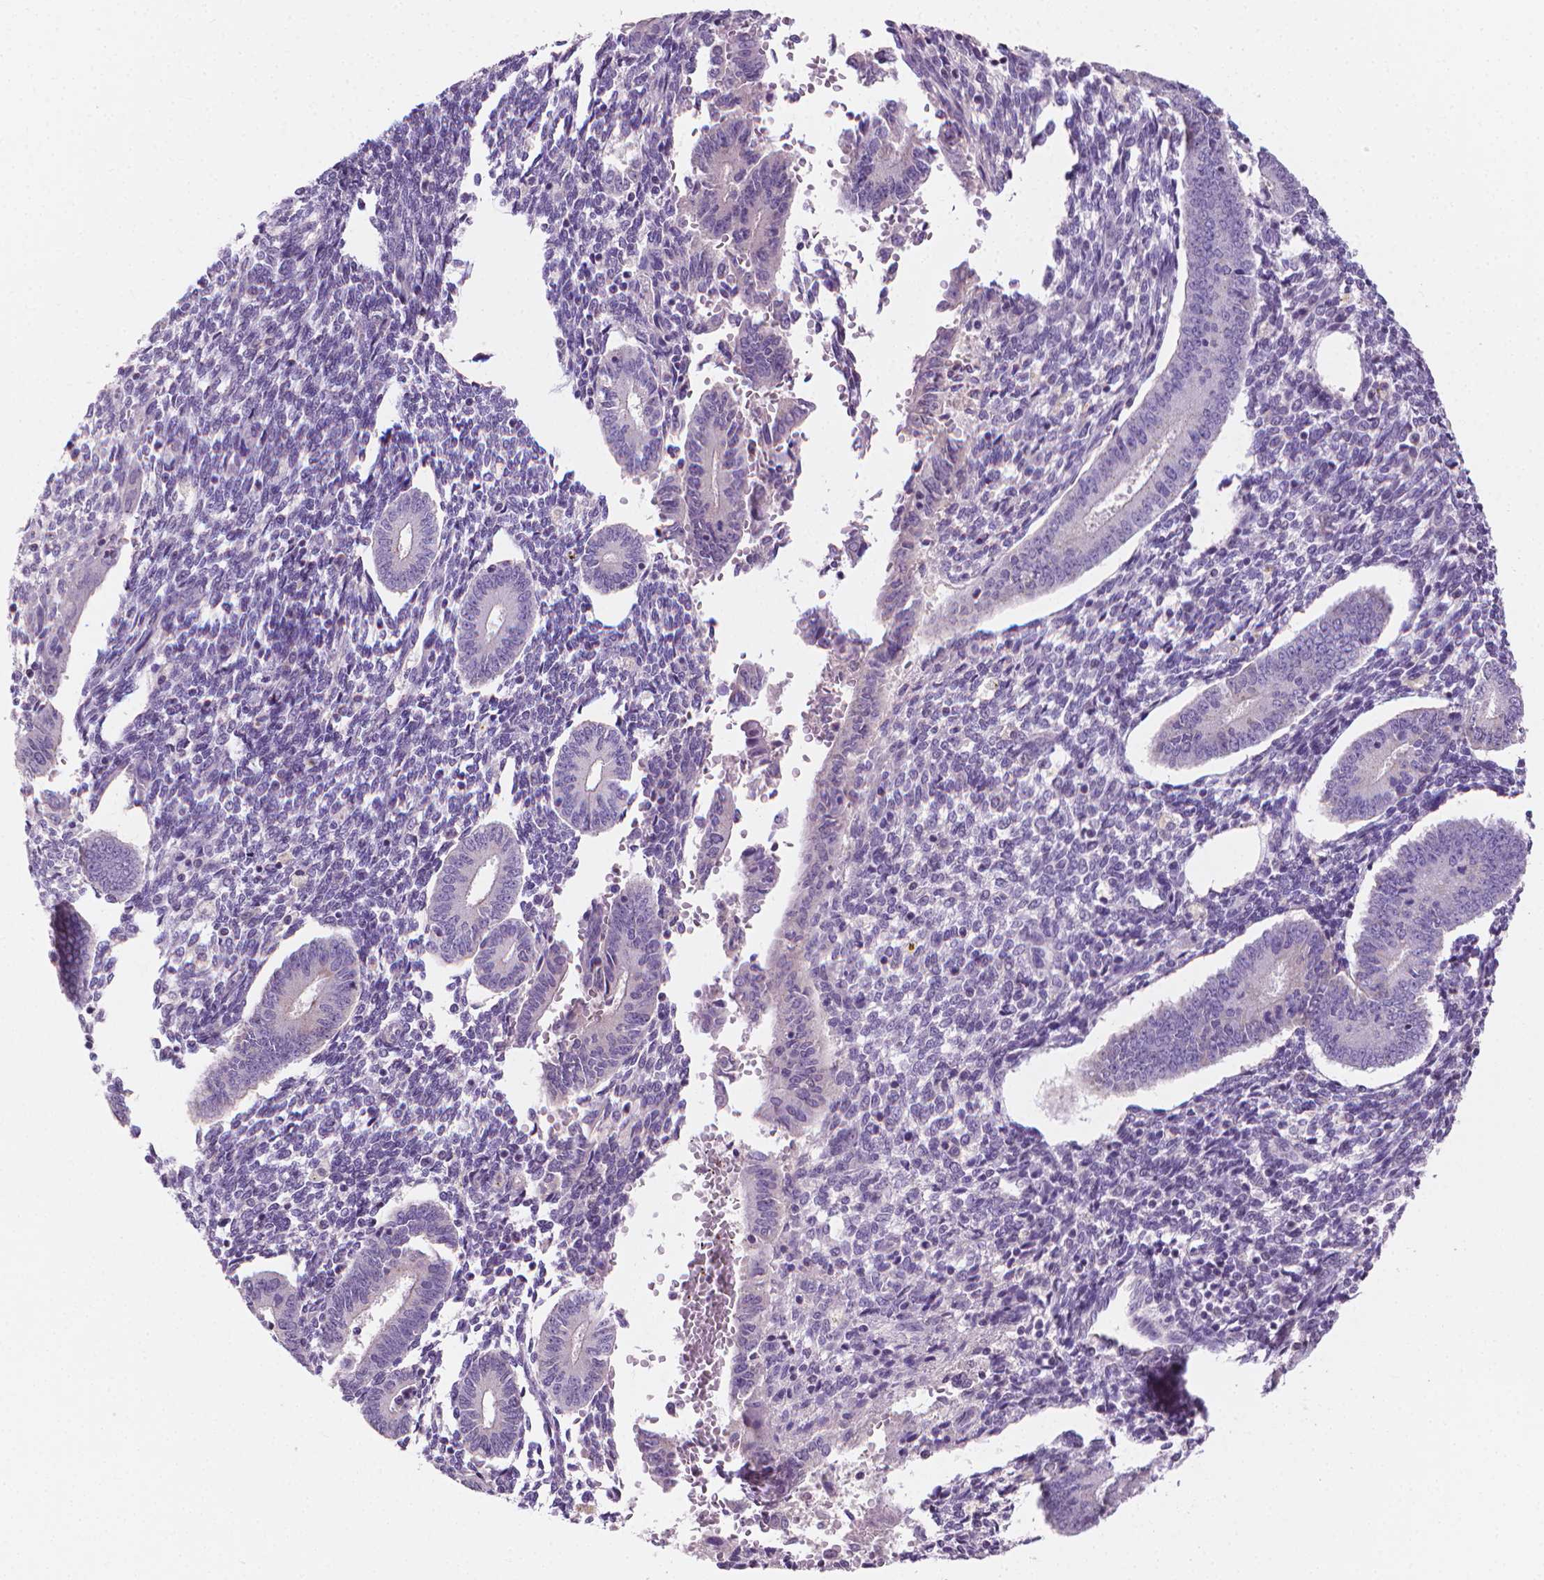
{"staining": {"intensity": "negative", "quantity": "none", "location": "none"}, "tissue": "endometrium", "cell_type": "Cells in endometrial stroma", "image_type": "normal", "snomed": [{"axis": "morphology", "description": "Normal tissue, NOS"}, {"axis": "topography", "description": "Endometrium"}], "caption": "This is an immunohistochemistry (IHC) photomicrograph of benign human endometrium. There is no expression in cells in endometrial stroma.", "gene": "NCAN", "patient": {"sex": "female", "age": 40}}